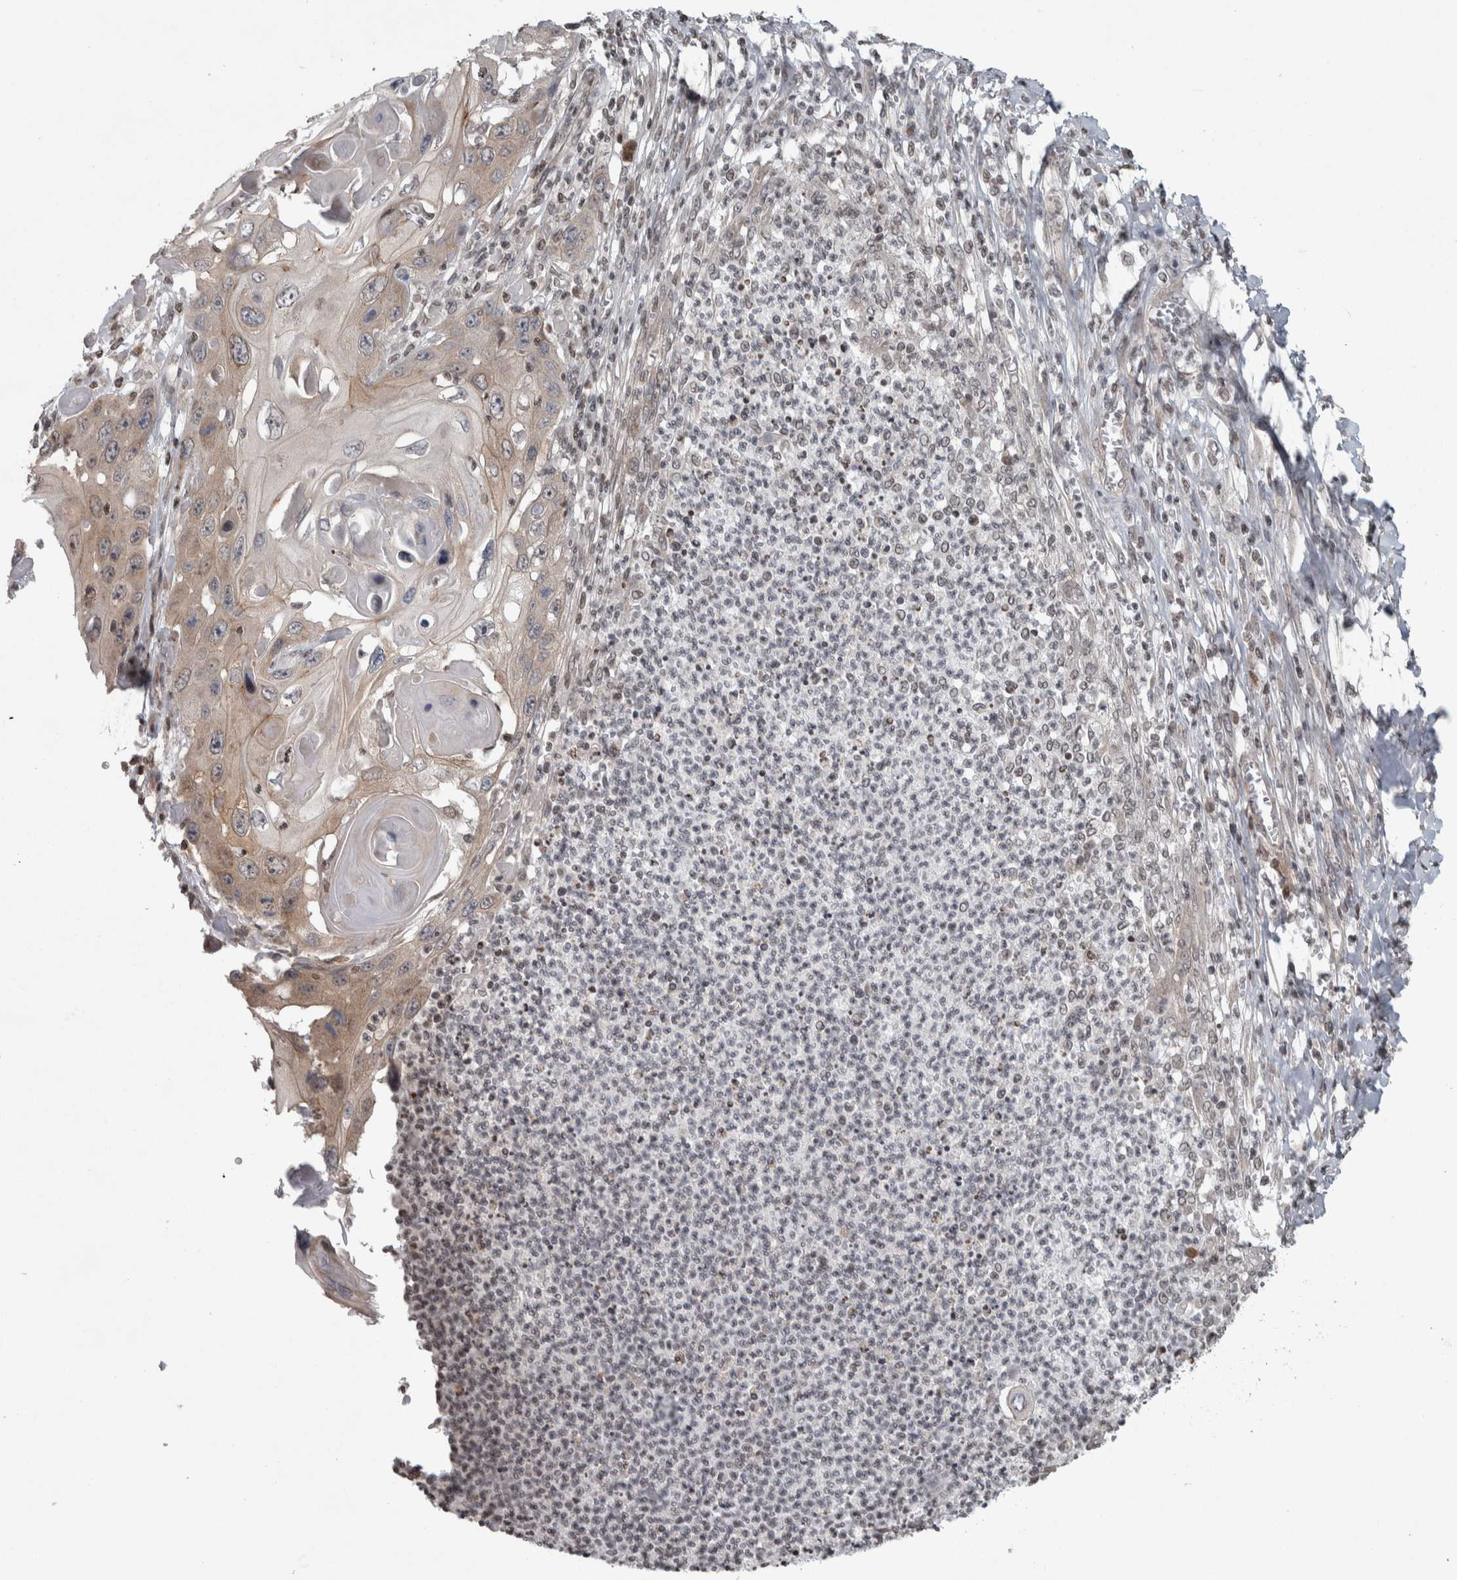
{"staining": {"intensity": "weak", "quantity": ">75%", "location": "cytoplasmic/membranous"}, "tissue": "skin cancer", "cell_type": "Tumor cells", "image_type": "cancer", "snomed": [{"axis": "morphology", "description": "Squamous cell carcinoma, NOS"}, {"axis": "topography", "description": "Skin"}], "caption": "The immunohistochemical stain labels weak cytoplasmic/membranous staining in tumor cells of skin cancer (squamous cell carcinoma) tissue.", "gene": "CWC27", "patient": {"sex": "male", "age": 55}}